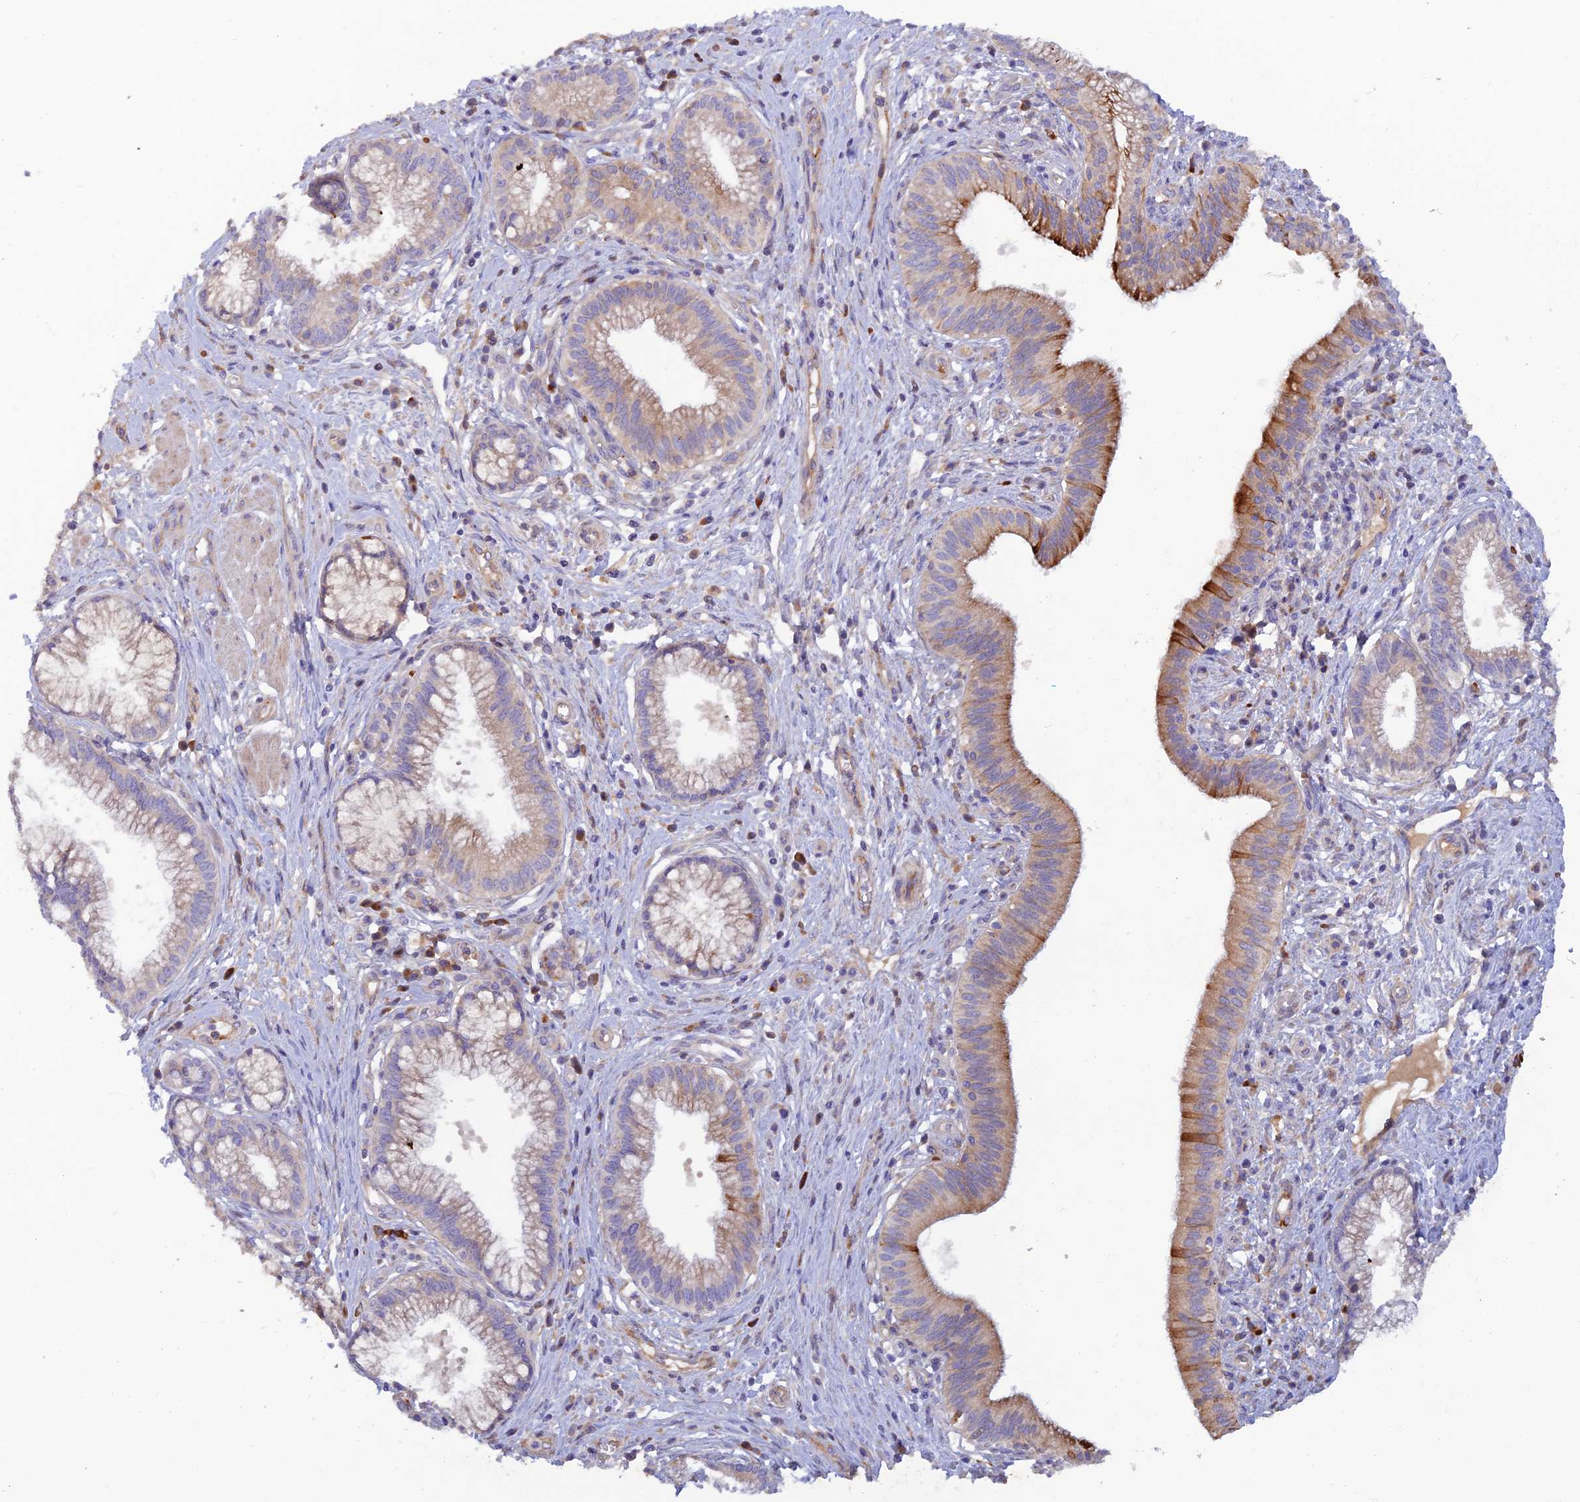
{"staining": {"intensity": "moderate", "quantity": "<25%", "location": "cytoplasmic/membranous"}, "tissue": "pancreatic cancer", "cell_type": "Tumor cells", "image_type": "cancer", "snomed": [{"axis": "morphology", "description": "Adenocarcinoma, NOS"}, {"axis": "topography", "description": "Pancreas"}], "caption": "Adenocarcinoma (pancreatic) stained for a protein (brown) displays moderate cytoplasmic/membranous positive expression in approximately <25% of tumor cells.", "gene": "GMCL1", "patient": {"sex": "male", "age": 72}}